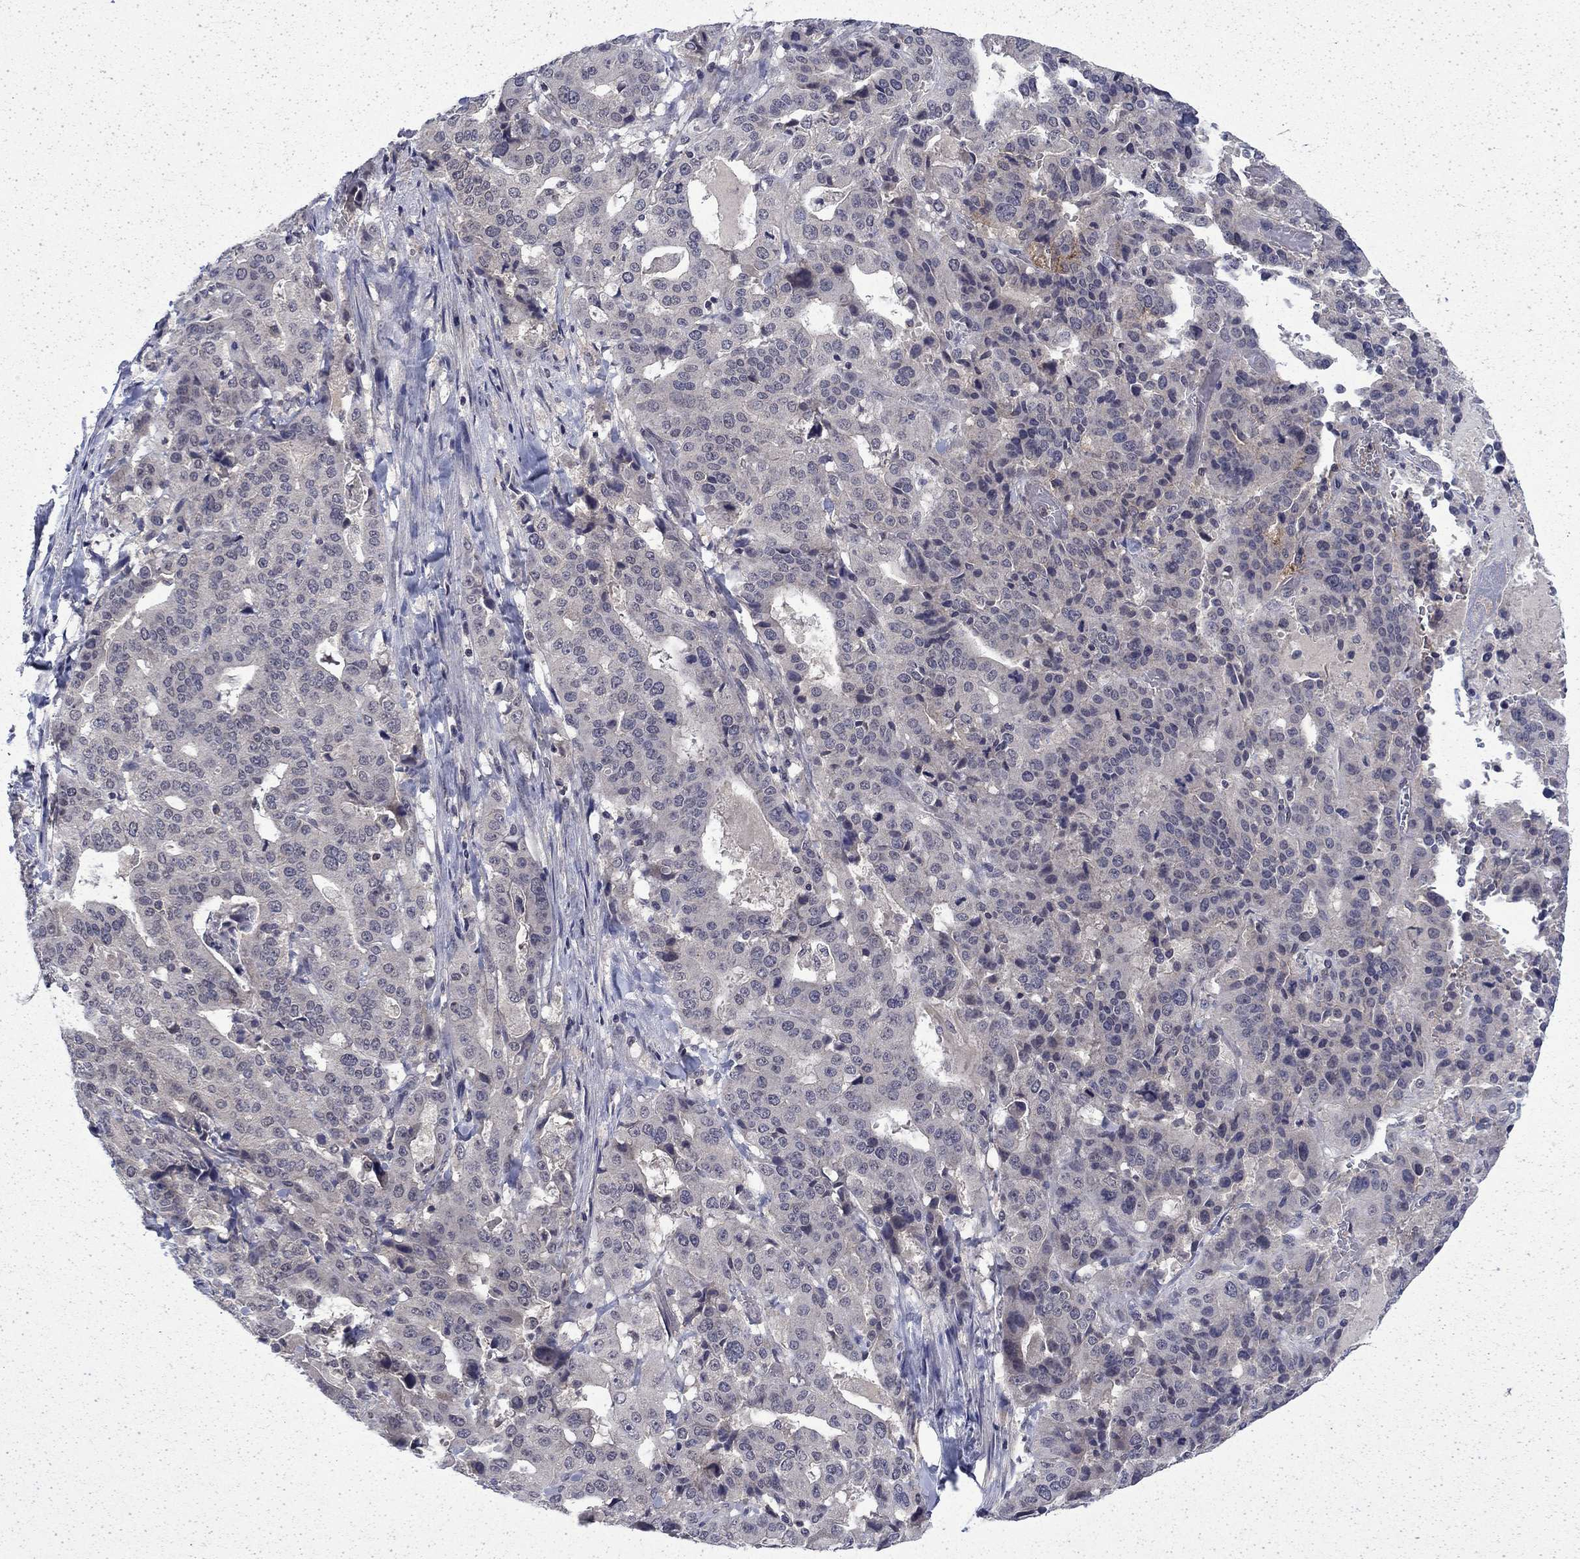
{"staining": {"intensity": "negative", "quantity": "none", "location": "none"}, "tissue": "stomach cancer", "cell_type": "Tumor cells", "image_type": "cancer", "snomed": [{"axis": "morphology", "description": "Adenocarcinoma, NOS"}, {"axis": "topography", "description": "Stomach"}], "caption": "Immunohistochemistry (IHC) image of stomach cancer stained for a protein (brown), which exhibits no staining in tumor cells.", "gene": "CHAT", "patient": {"sex": "male", "age": 48}}